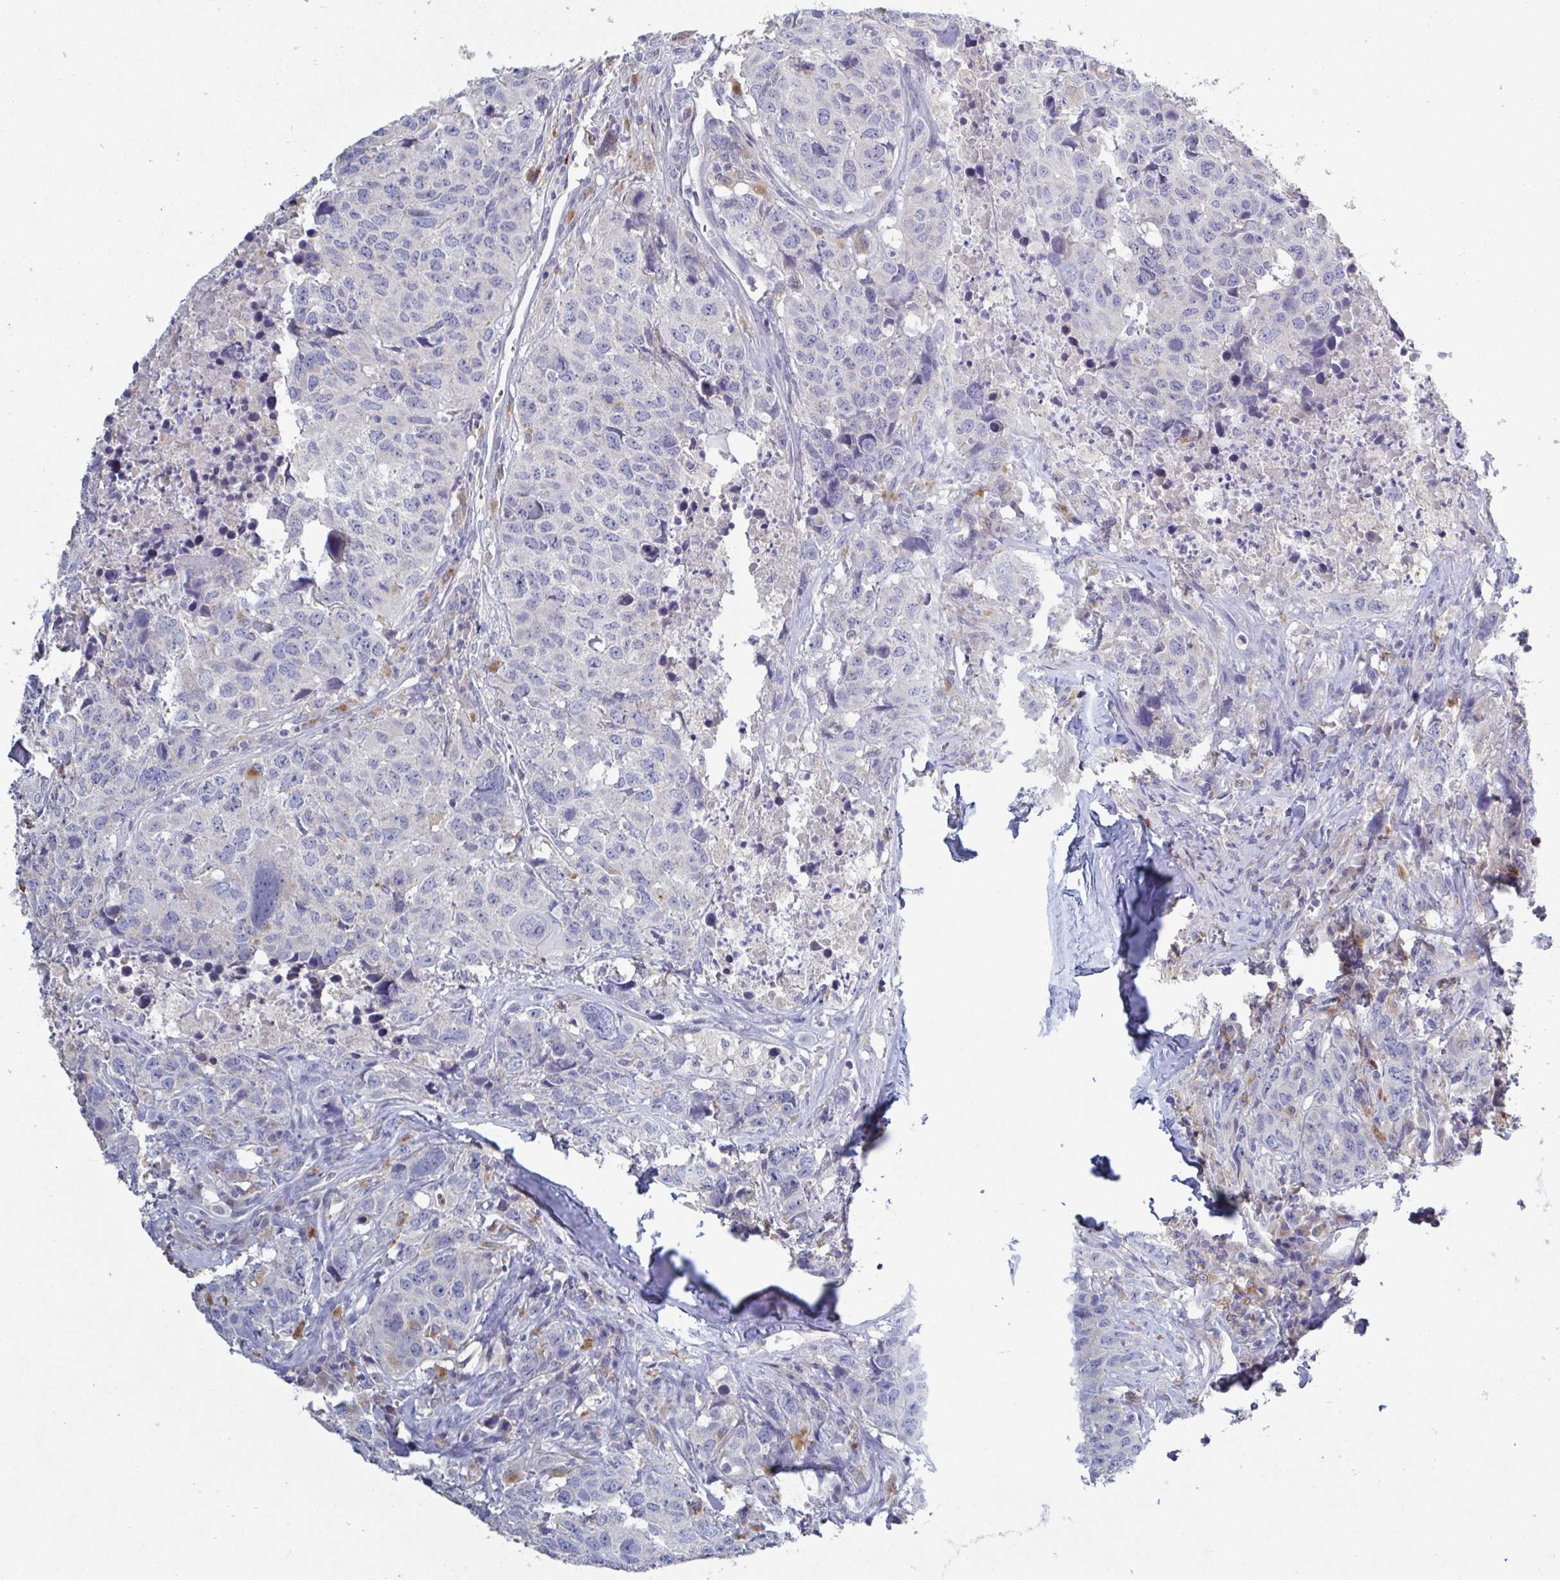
{"staining": {"intensity": "negative", "quantity": "none", "location": "none"}, "tissue": "head and neck cancer", "cell_type": "Tumor cells", "image_type": "cancer", "snomed": [{"axis": "morphology", "description": "Normal tissue, NOS"}, {"axis": "morphology", "description": "Squamous cell carcinoma, NOS"}, {"axis": "topography", "description": "Skeletal muscle"}, {"axis": "topography", "description": "Vascular tissue"}, {"axis": "topography", "description": "Peripheral nerve tissue"}, {"axis": "topography", "description": "Head-Neck"}], "caption": "The IHC photomicrograph has no significant expression in tumor cells of head and neck squamous cell carcinoma tissue. (Brightfield microscopy of DAB (3,3'-diaminobenzidine) IHC at high magnification).", "gene": "GALNT13", "patient": {"sex": "male", "age": 66}}